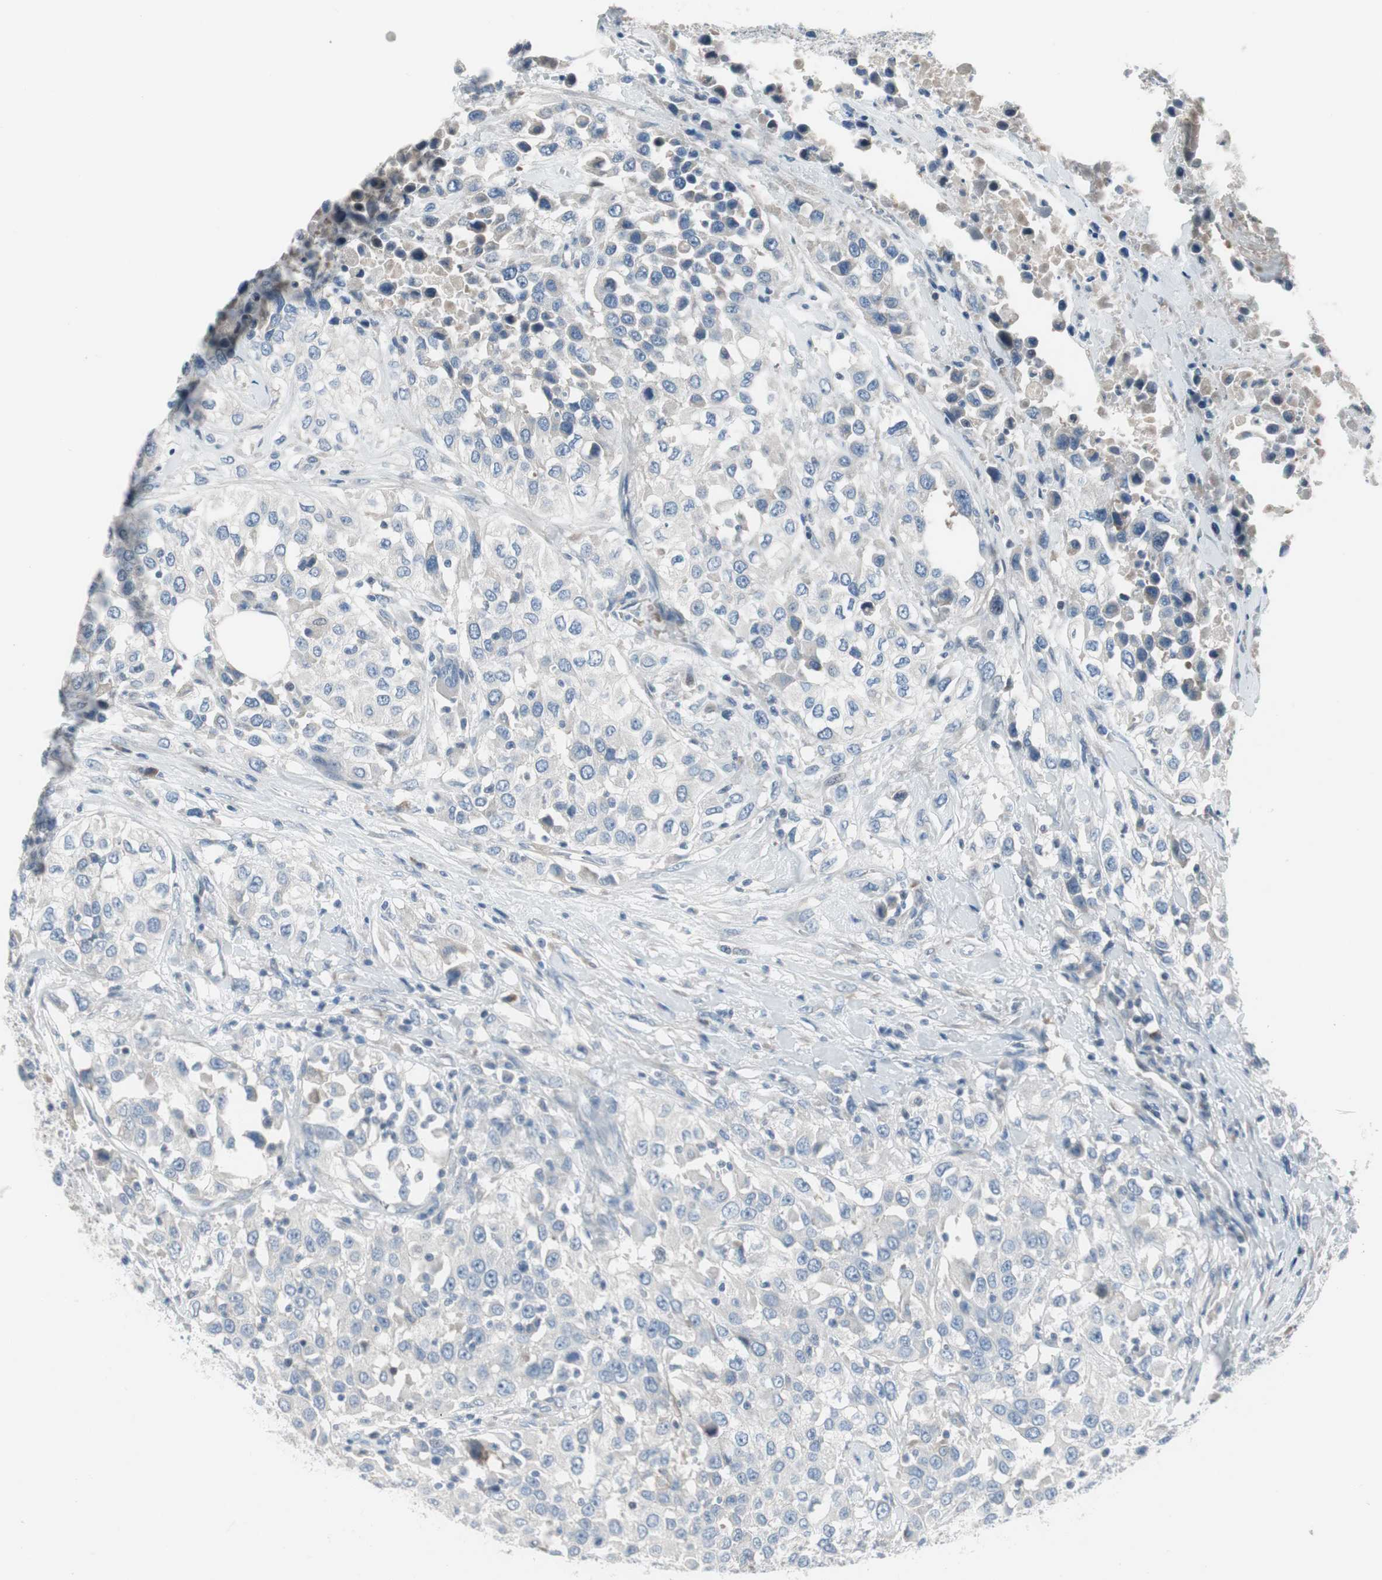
{"staining": {"intensity": "negative", "quantity": "none", "location": "none"}, "tissue": "urothelial cancer", "cell_type": "Tumor cells", "image_type": "cancer", "snomed": [{"axis": "morphology", "description": "Urothelial carcinoma, High grade"}, {"axis": "topography", "description": "Urinary bladder"}], "caption": "Tumor cells show no significant positivity in urothelial cancer. (DAB (3,3'-diaminobenzidine) immunohistochemistry (IHC), high magnification).", "gene": "PIGR", "patient": {"sex": "female", "age": 80}}